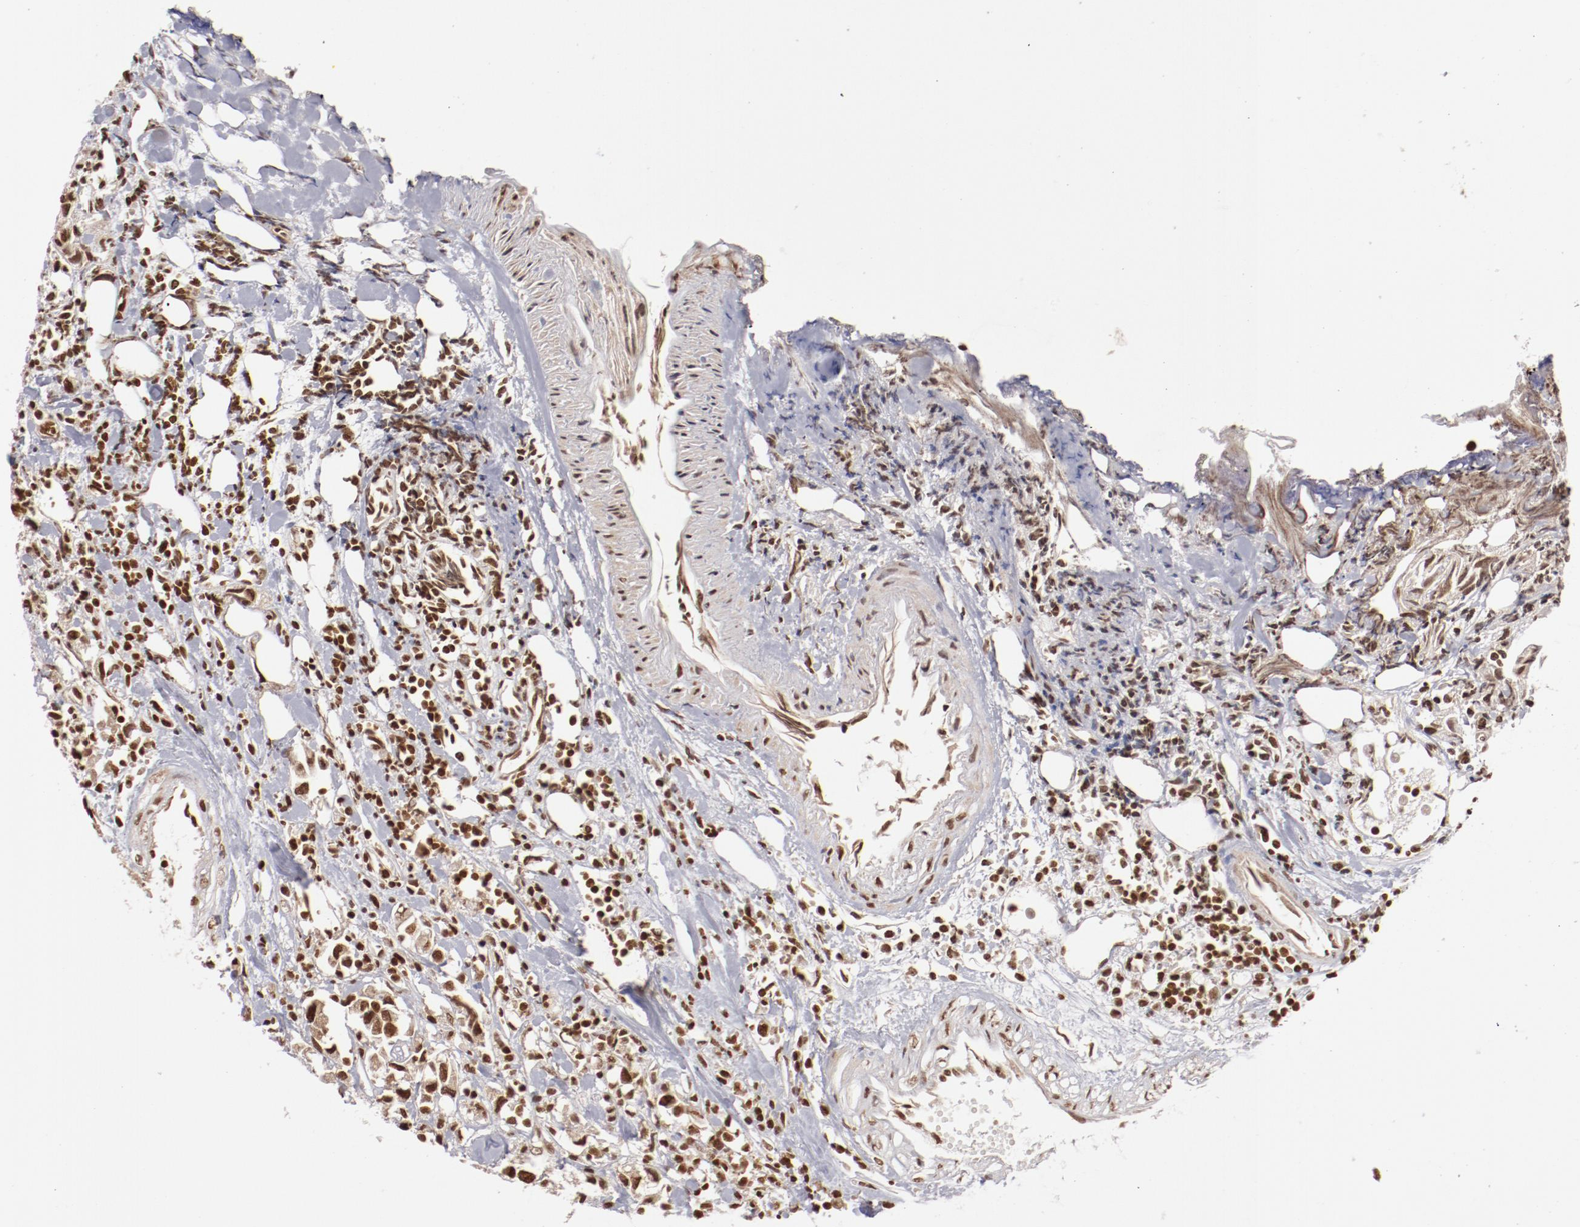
{"staining": {"intensity": "moderate", "quantity": ">75%", "location": "nuclear"}, "tissue": "urothelial cancer", "cell_type": "Tumor cells", "image_type": "cancer", "snomed": [{"axis": "morphology", "description": "Urothelial carcinoma, High grade"}, {"axis": "topography", "description": "Urinary bladder"}], "caption": "Human urothelial cancer stained for a protein (brown) exhibits moderate nuclear positive staining in approximately >75% of tumor cells.", "gene": "ABL2", "patient": {"sex": "female", "age": 75}}